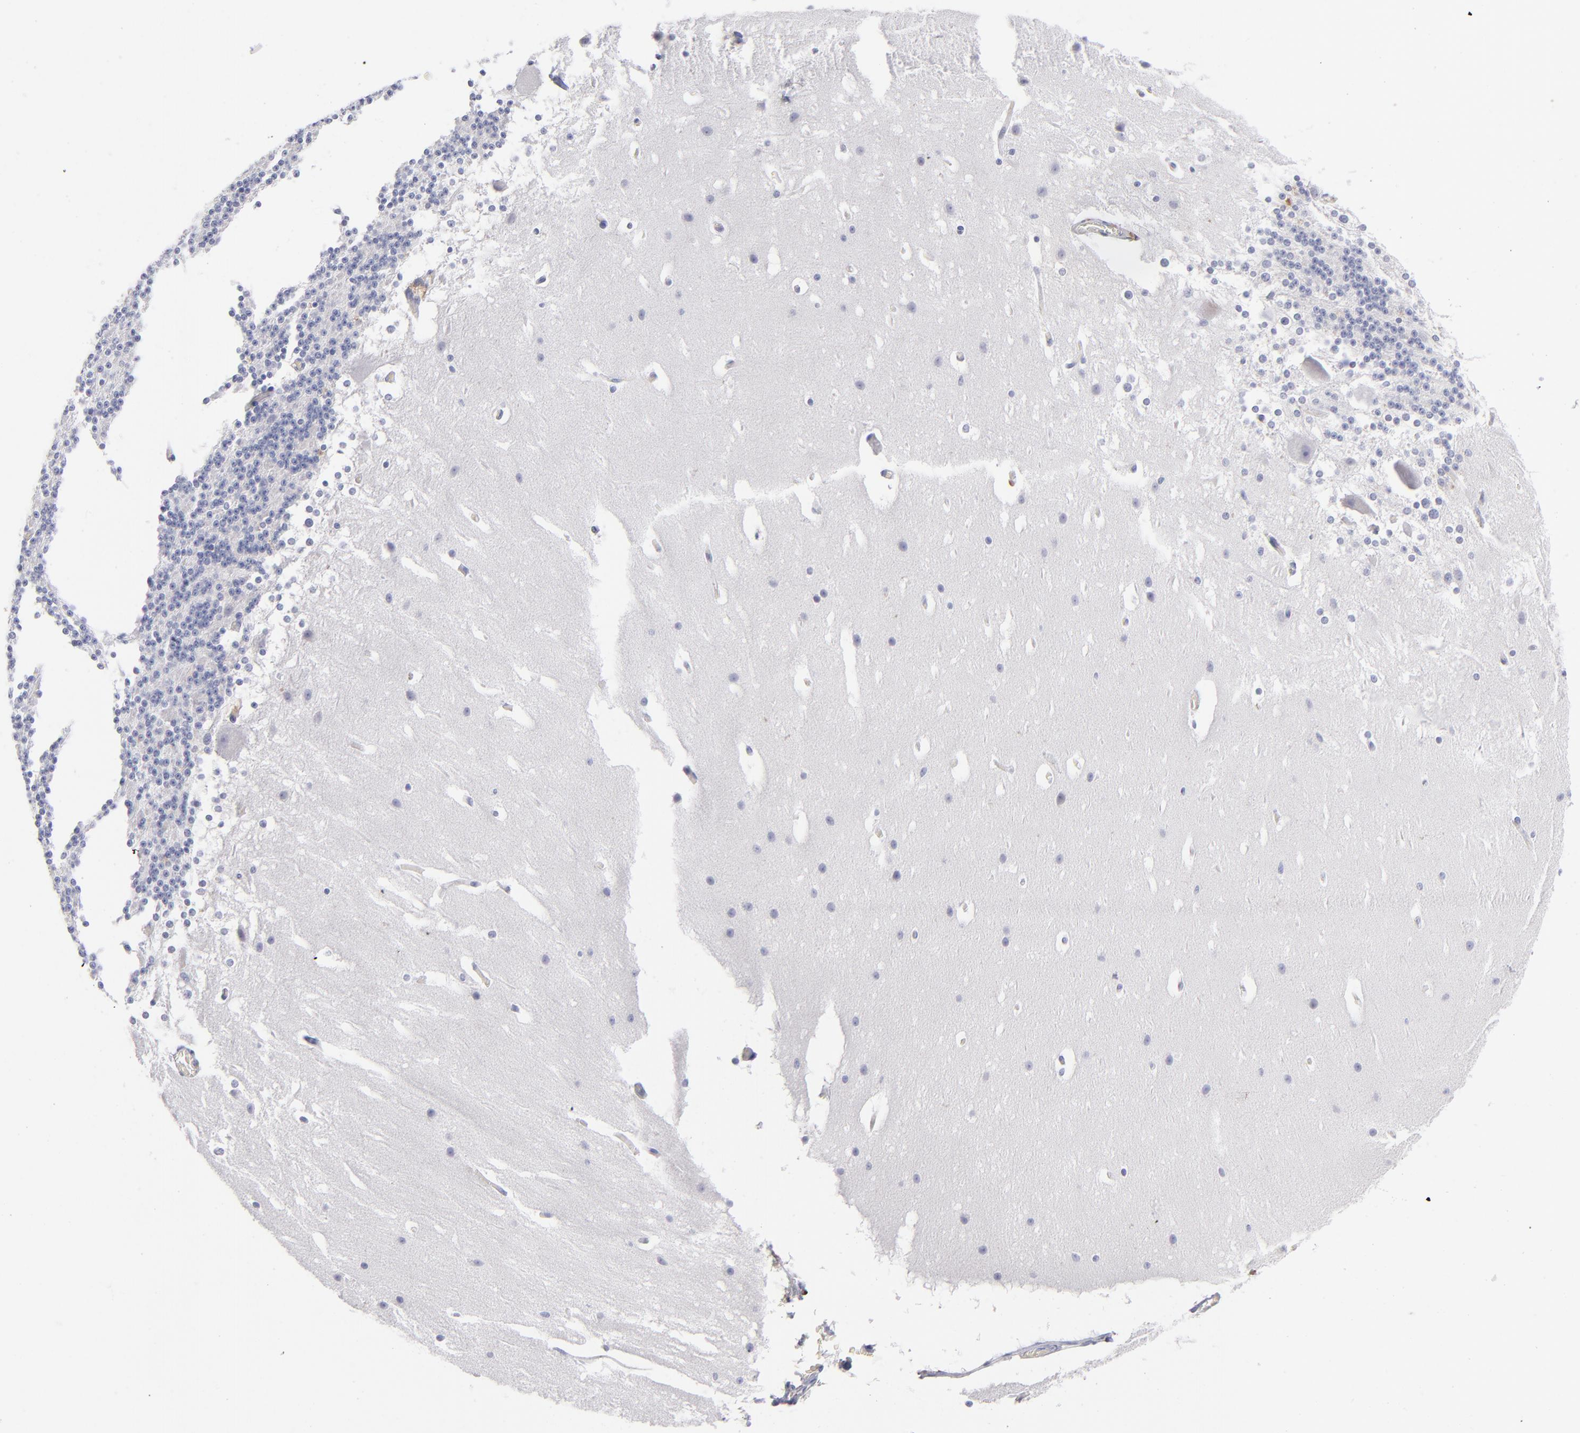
{"staining": {"intensity": "moderate", "quantity": "<25%", "location": "cytoplasmic/membranous"}, "tissue": "cerebellum", "cell_type": "Cells in granular layer", "image_type": "normal", "snomed": [{"axis": "morphology", "description": "Normal tissue, NOS"}, {"axis": "topography", "description": "Cerebellum"}], "caption": "Normal cerebellum was stained to show a protein in brown. There is low levels of moderate cytoplasmic/membranous expression in about <25% of cells in granular layer.", "gene": "MTHFD2", "patient": {"sex": "female", "age": 19}}